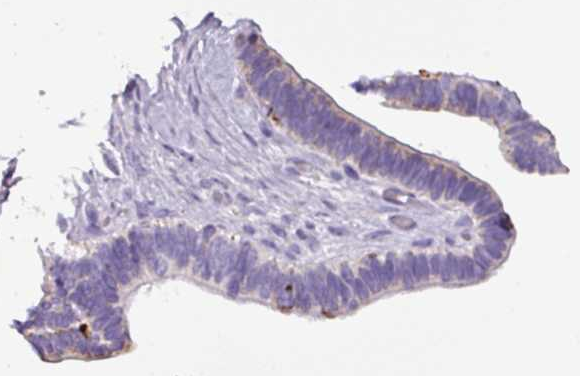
{"staining": {"intensity": "moderate", "quantity": "25%-75%", "location": "cytoplasmic/membranous"}, "tissue": "ovarian cancer", "cell_type": "Tumor cells", "image_type": "cancer", "snomed": [{"axis": "morphology", "description": "Cystadenocarcinoma, serous, NOS"}, {"axis": "topography", "description": "Ovary"}], "caption": "Tumor cells display moderate cytoplasmic/membranous expression in approximately 25%-75% of cells in ovarian cancer (serous cystadenocarcinoma).", "gene": "ZNF667", "patient": {"sex": "female", "age": 56}}